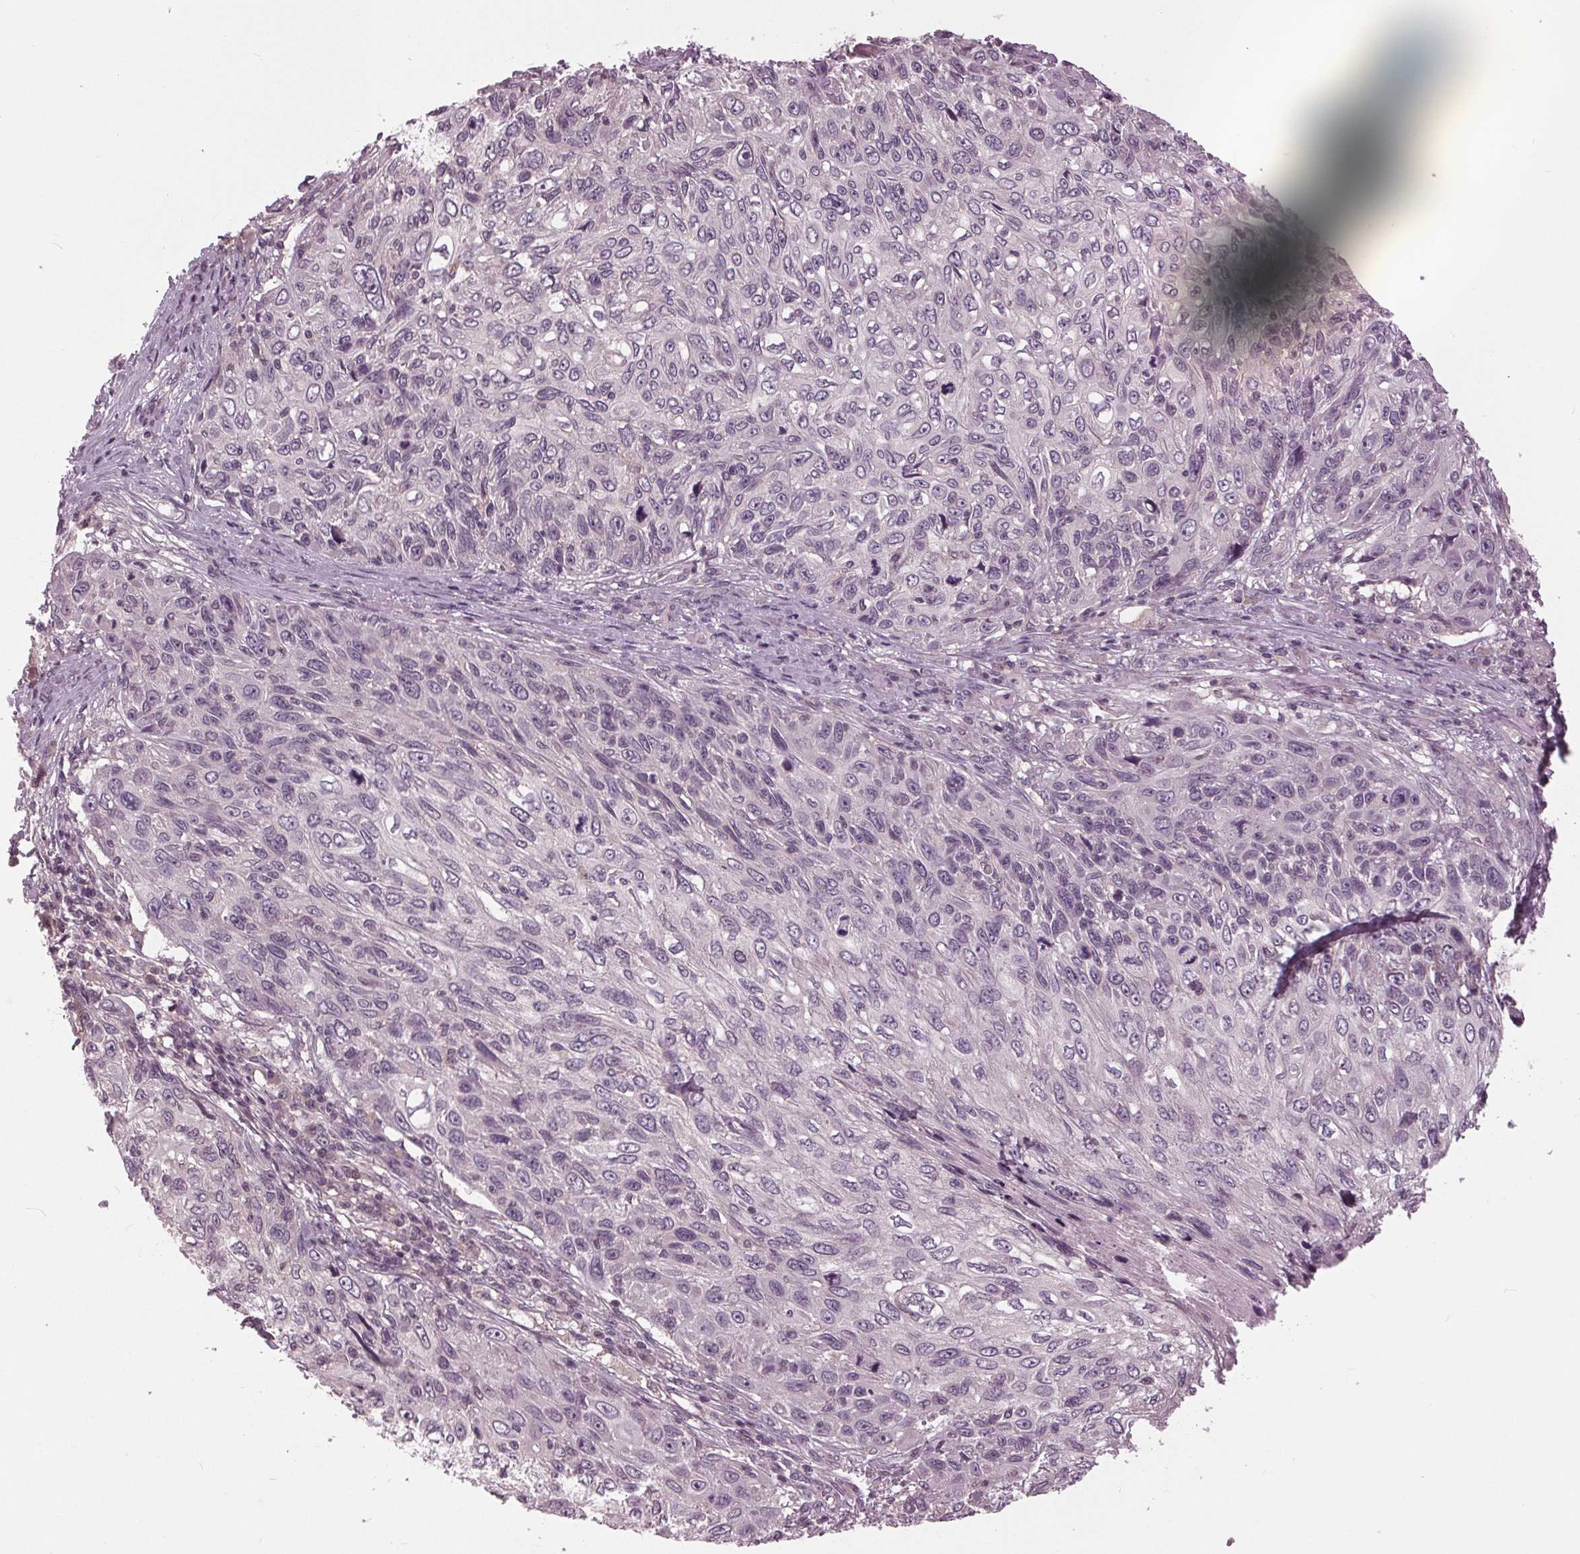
{"staining": {"intensity": "negative", "quantity": "none", "location": "none"}, "tissue": "skin cancer", "cell_type": "Tumor cells", "image_type": "cancer", "snomed": [{"axis": "morphology", "description": "Squamous cell carcinoma, NOS"}, {"axis": "topography", "description": "Skin"}], "caption": "Immunohistochemistry (IHC) histopathology image of human squamous cell carcinoma (skin) stained for a protein (brown), which displays no expression in tumor cells.", "gene": "SIGLEC6", "patient": {"sex": "male", "age": 92}}